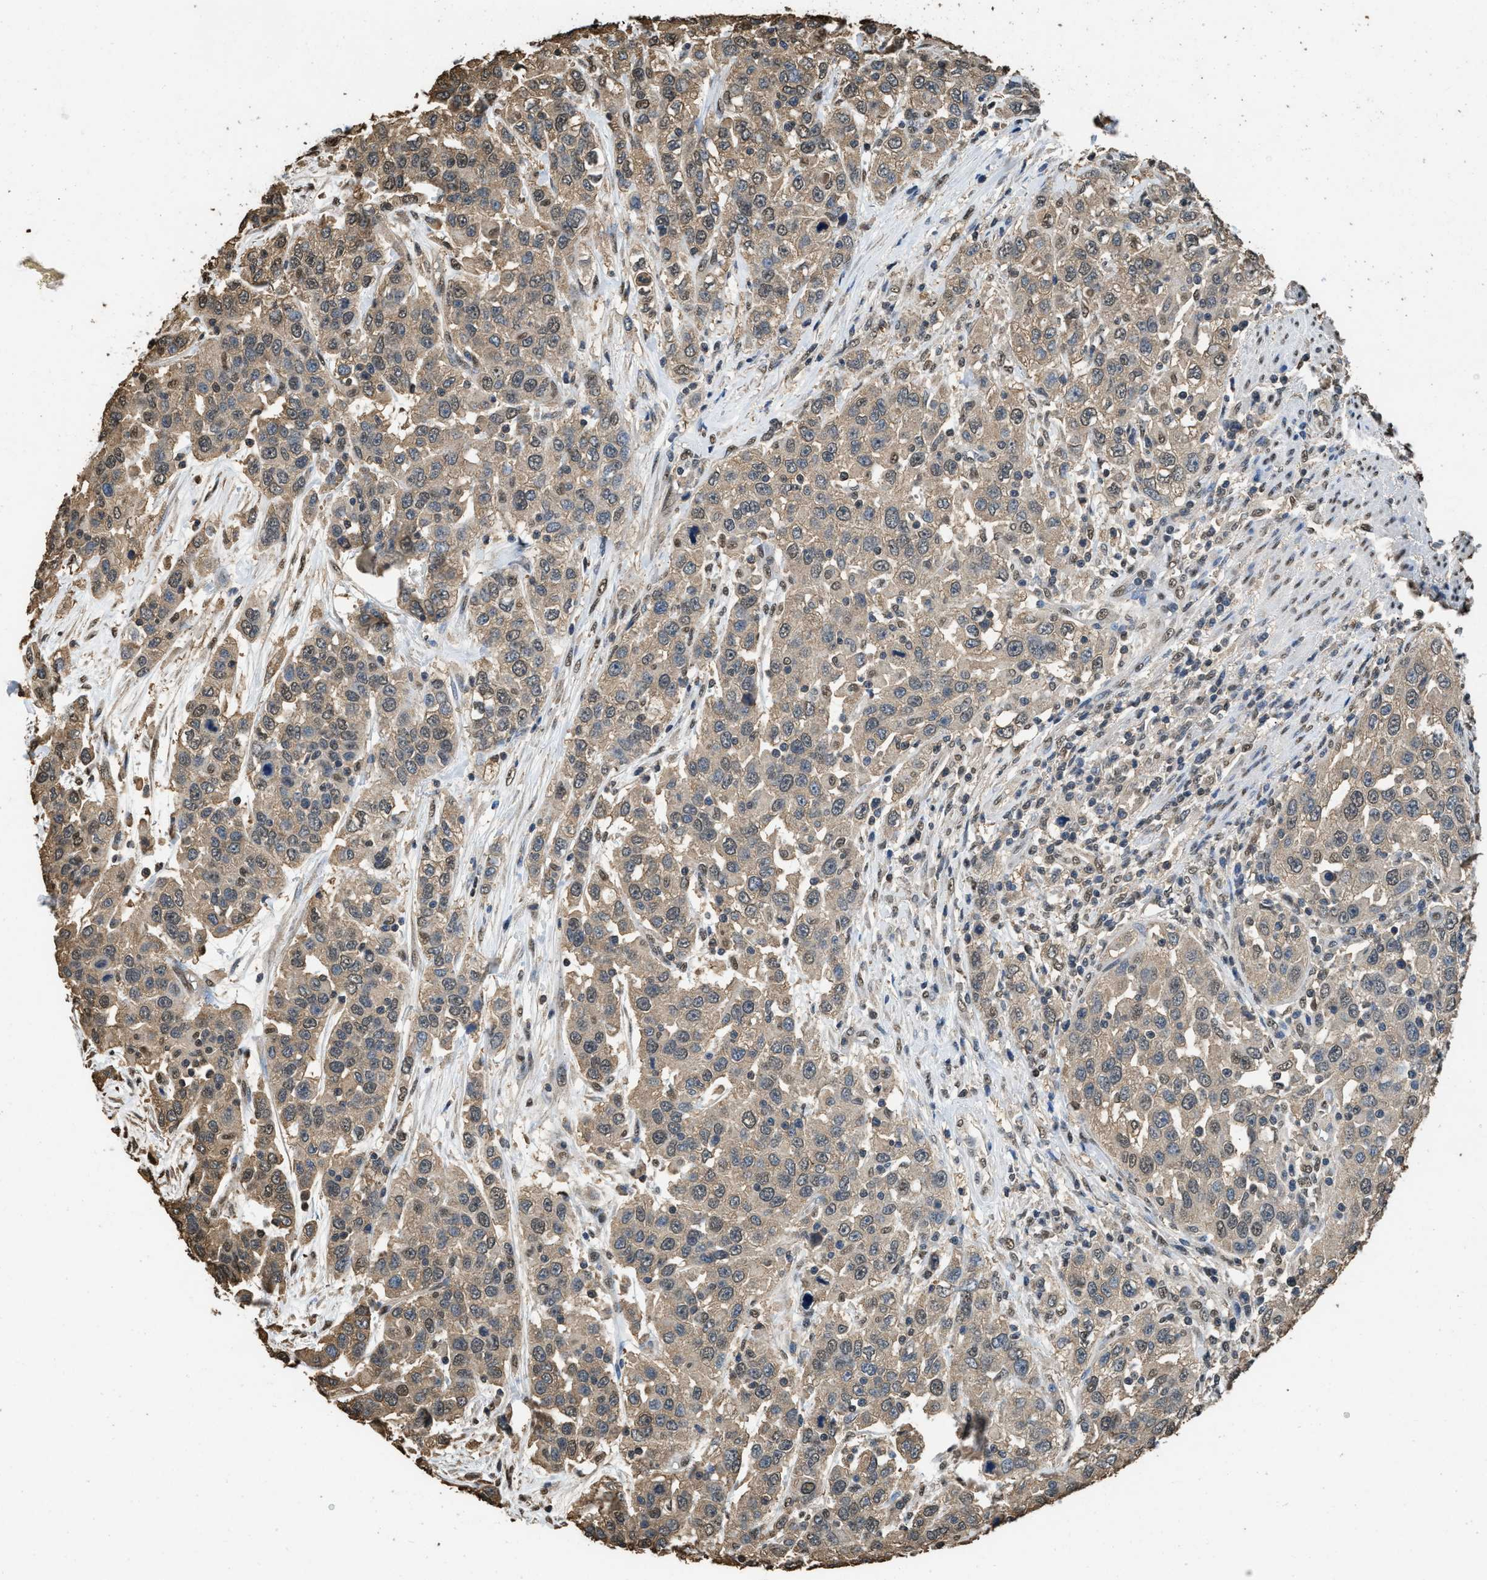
{"staining": {"intensity": "weak", "quantity": ">75%", "location": "cytoplasmic/membranous"}, "tissue": "urothelial cancer", "cell_type": "Tumor cells", "image_type": "cancer", "snomed": [{"axis": "morphology", "description": "Urothelial carcinoma, High grade"}, {"axis": "topography", "description": "Urinary bladder"}], "caption": "Immunohistochemistry micrograph of high-grade urothelial carcinoma stained for a protein (brown), which displays low levels of weak cytoplasmic/membranous staining in about >75% of tumor cells.", "gene": "GAPDH", "patient": {"sex": "female", "age": 80}}